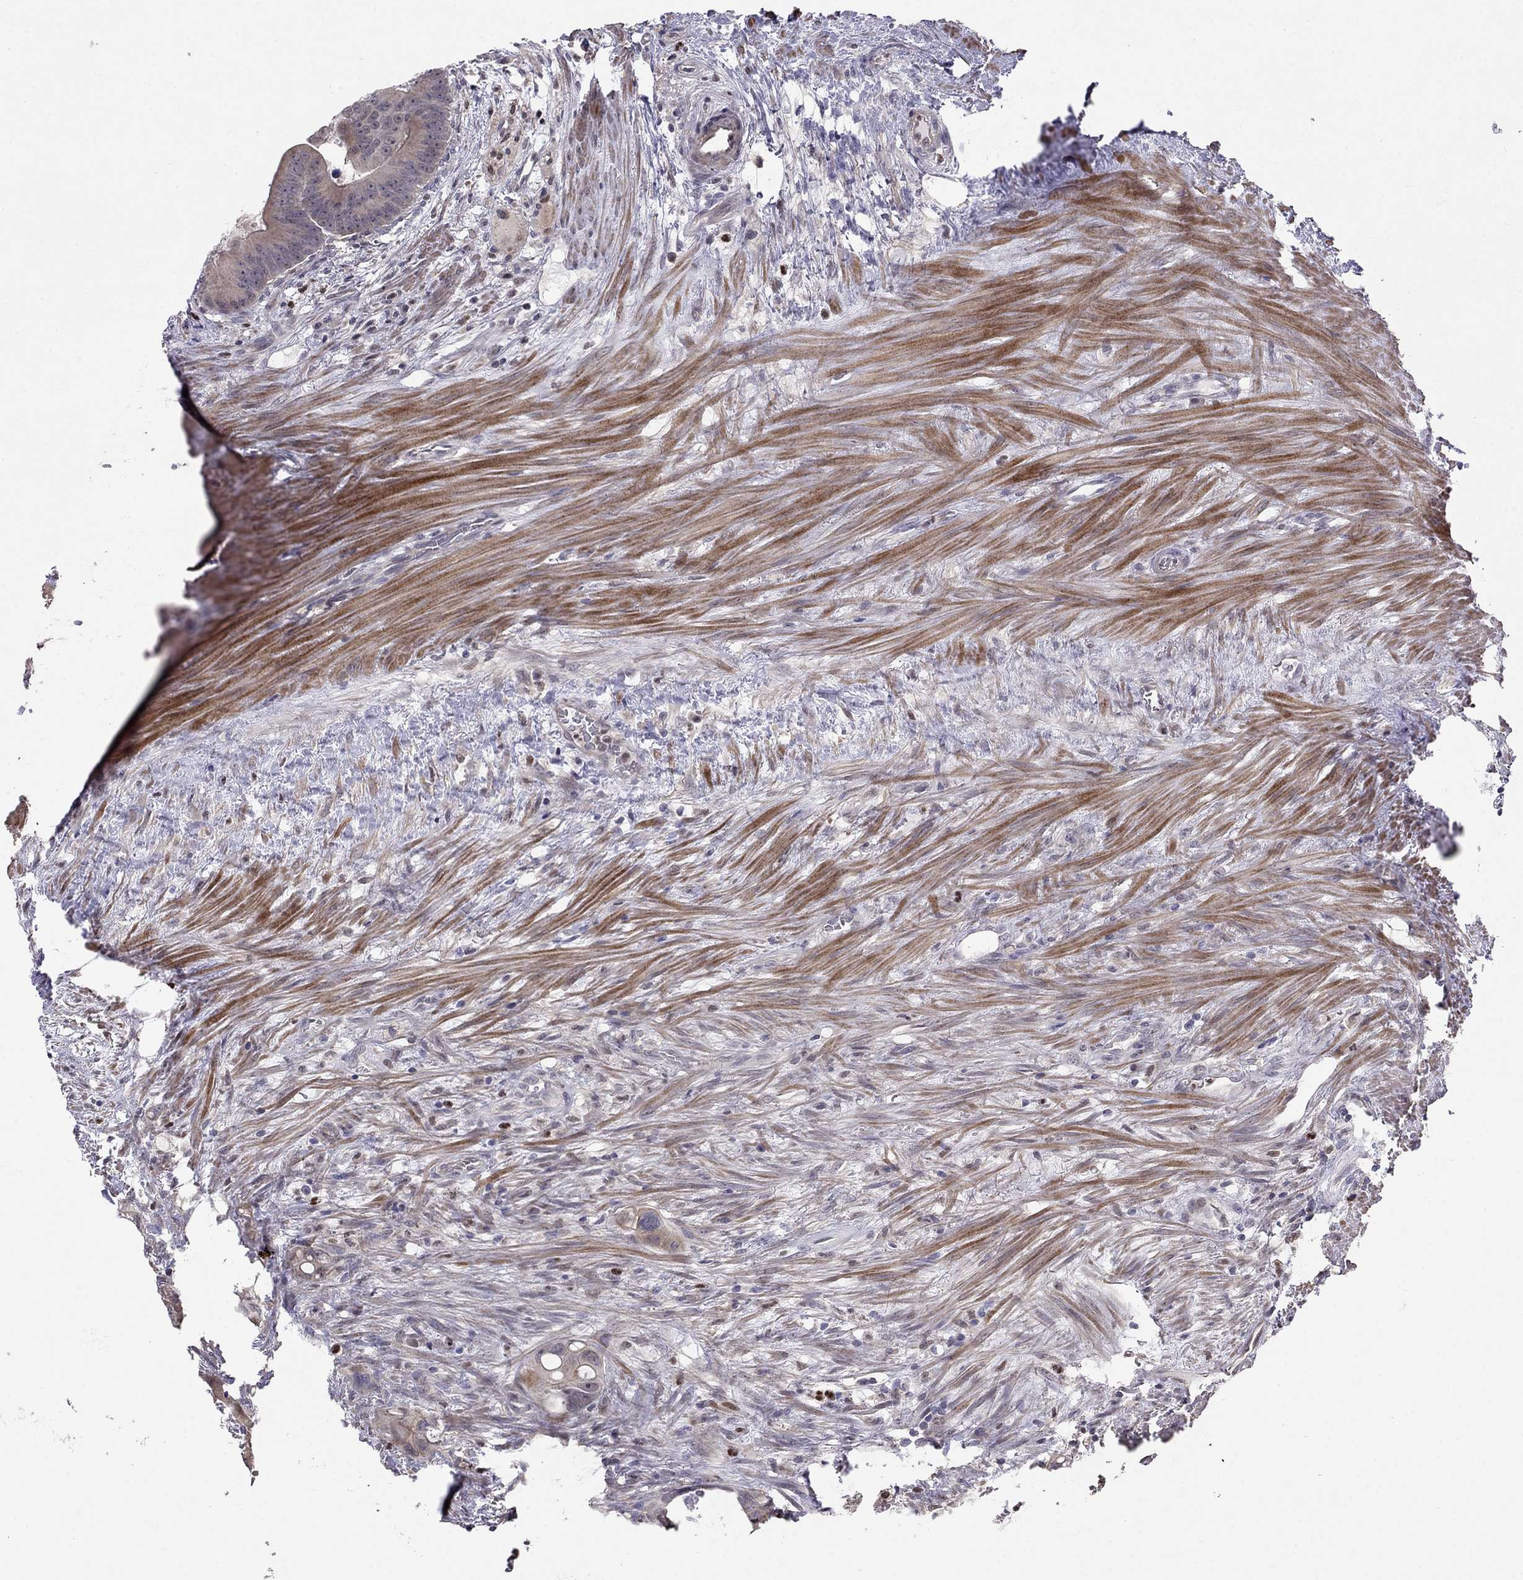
{"staining": {"intensity": "weak", "quantity": "<25%", "location": "cytoplasmic/membranous"}, "tissue": "colorectal cancer", "cell_type": "Tumor cells", "image_type": "cancer", "snomed": [{"axis": "morphology", "description": "Adenocarcinoma, NOS"}, {"axis": "topography", "description": "Rectum"}], "caption": "Immunohistochemical staining of colorectal adenocarcinoma displays no significant staining in tumor cells. (Brightfield microscopy of DAB immunohistochemistry (IHC) at high magnification).", "gene": "LRRC39", "patient": {"sex": "male", "age": 64}}